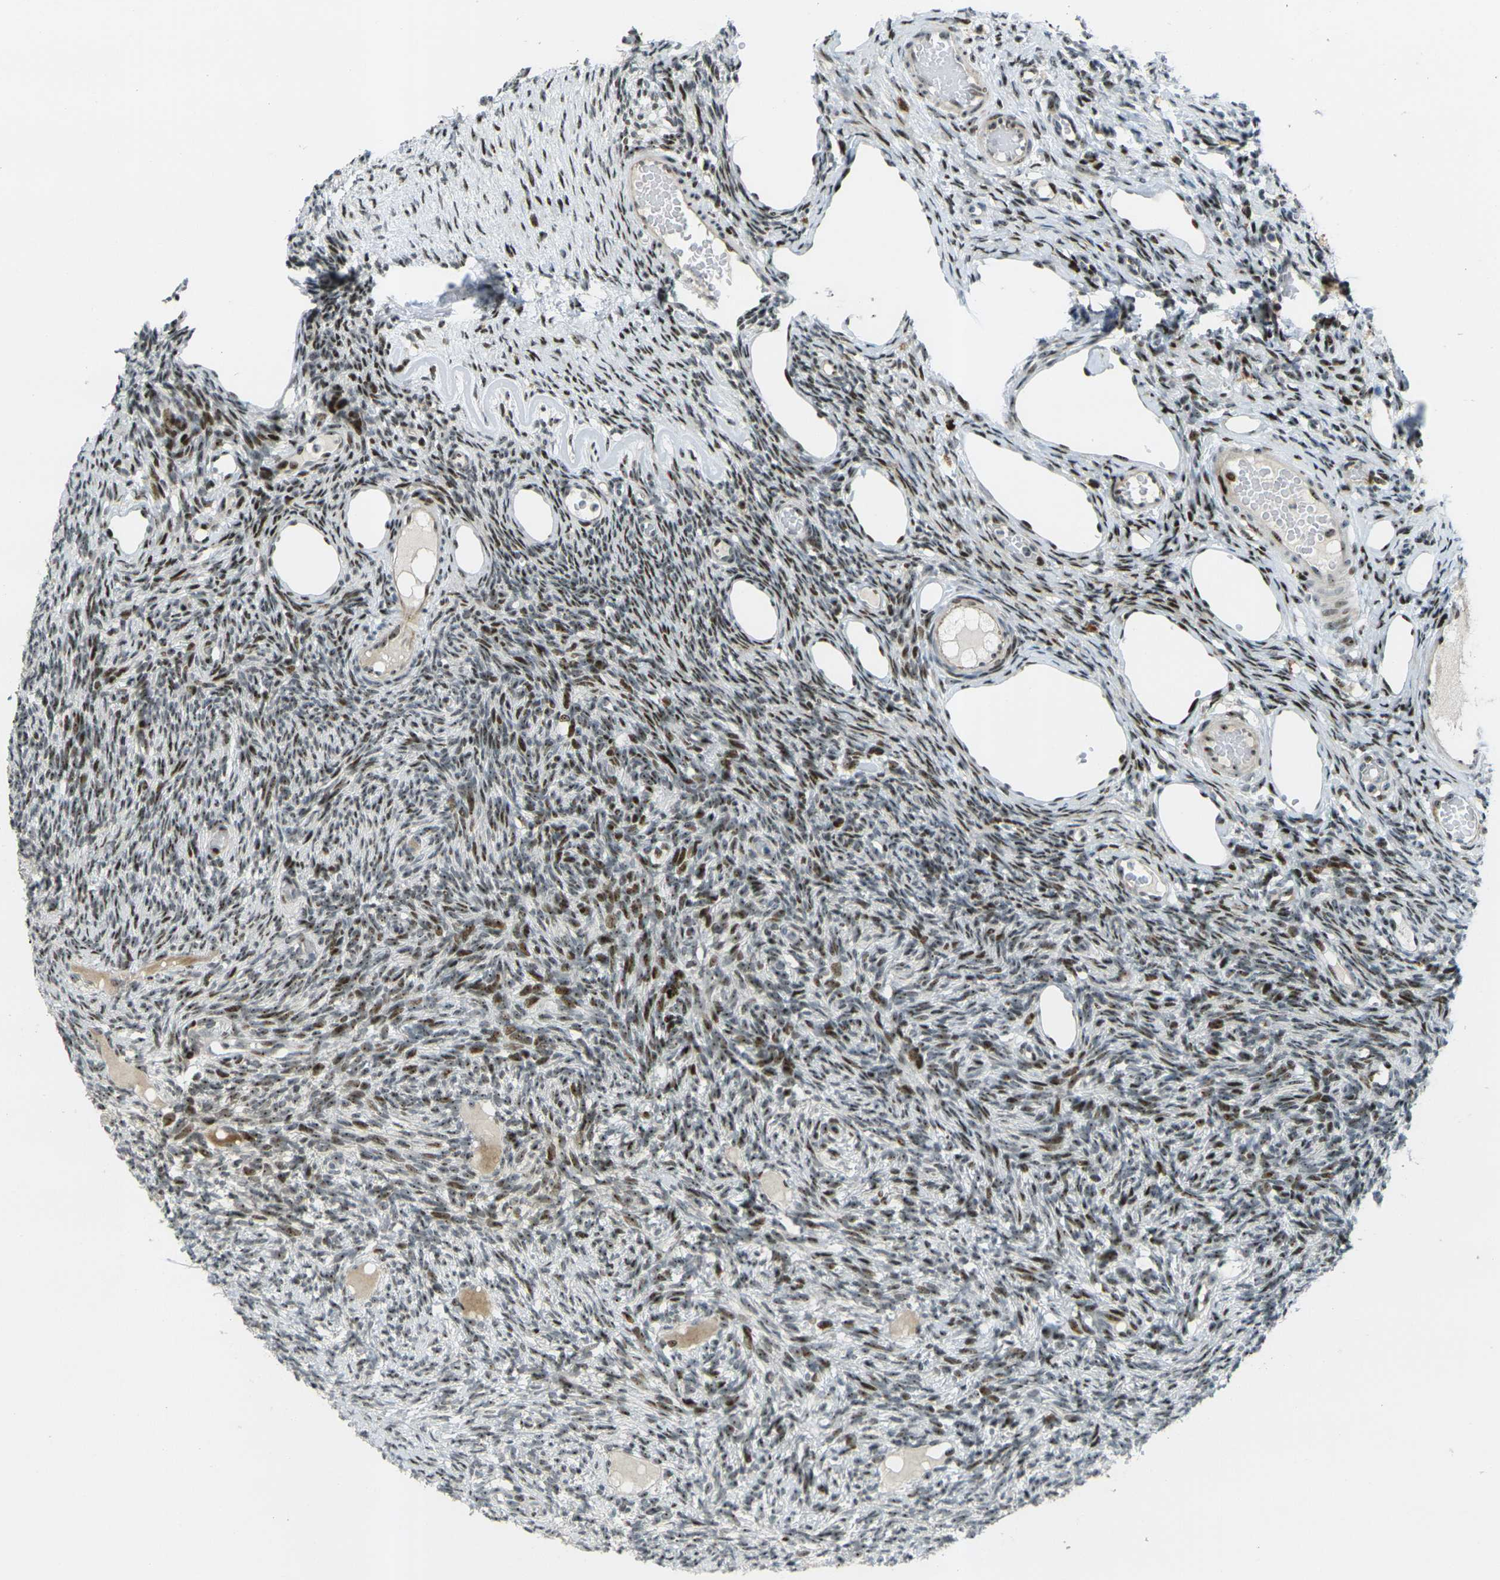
{"staining": {"intensity": "moderate", "quantity": ">75%", "location": "nuclear"}, "tissue": "ovary", "cell_type": "Ovarian stroma cells", "image_type": "normal", "snomed": [{"axis": "morphology", "description": "Normal tissue, NOS"}, {"axis": "topography", "description": "Ovary"}], "caption": "A micrograph of human ovary stained for a protein shows moderate nuclear brown staining in ovarian stroma cells. The staining is performed using DAB (3,3'-diaminobenzidine) brown chromogen to label protein expression. The nuclei are counter-stained blue using hematoxylin.", "gene": "UBE2C", "patient": {"sex": "female", "age": 33}}